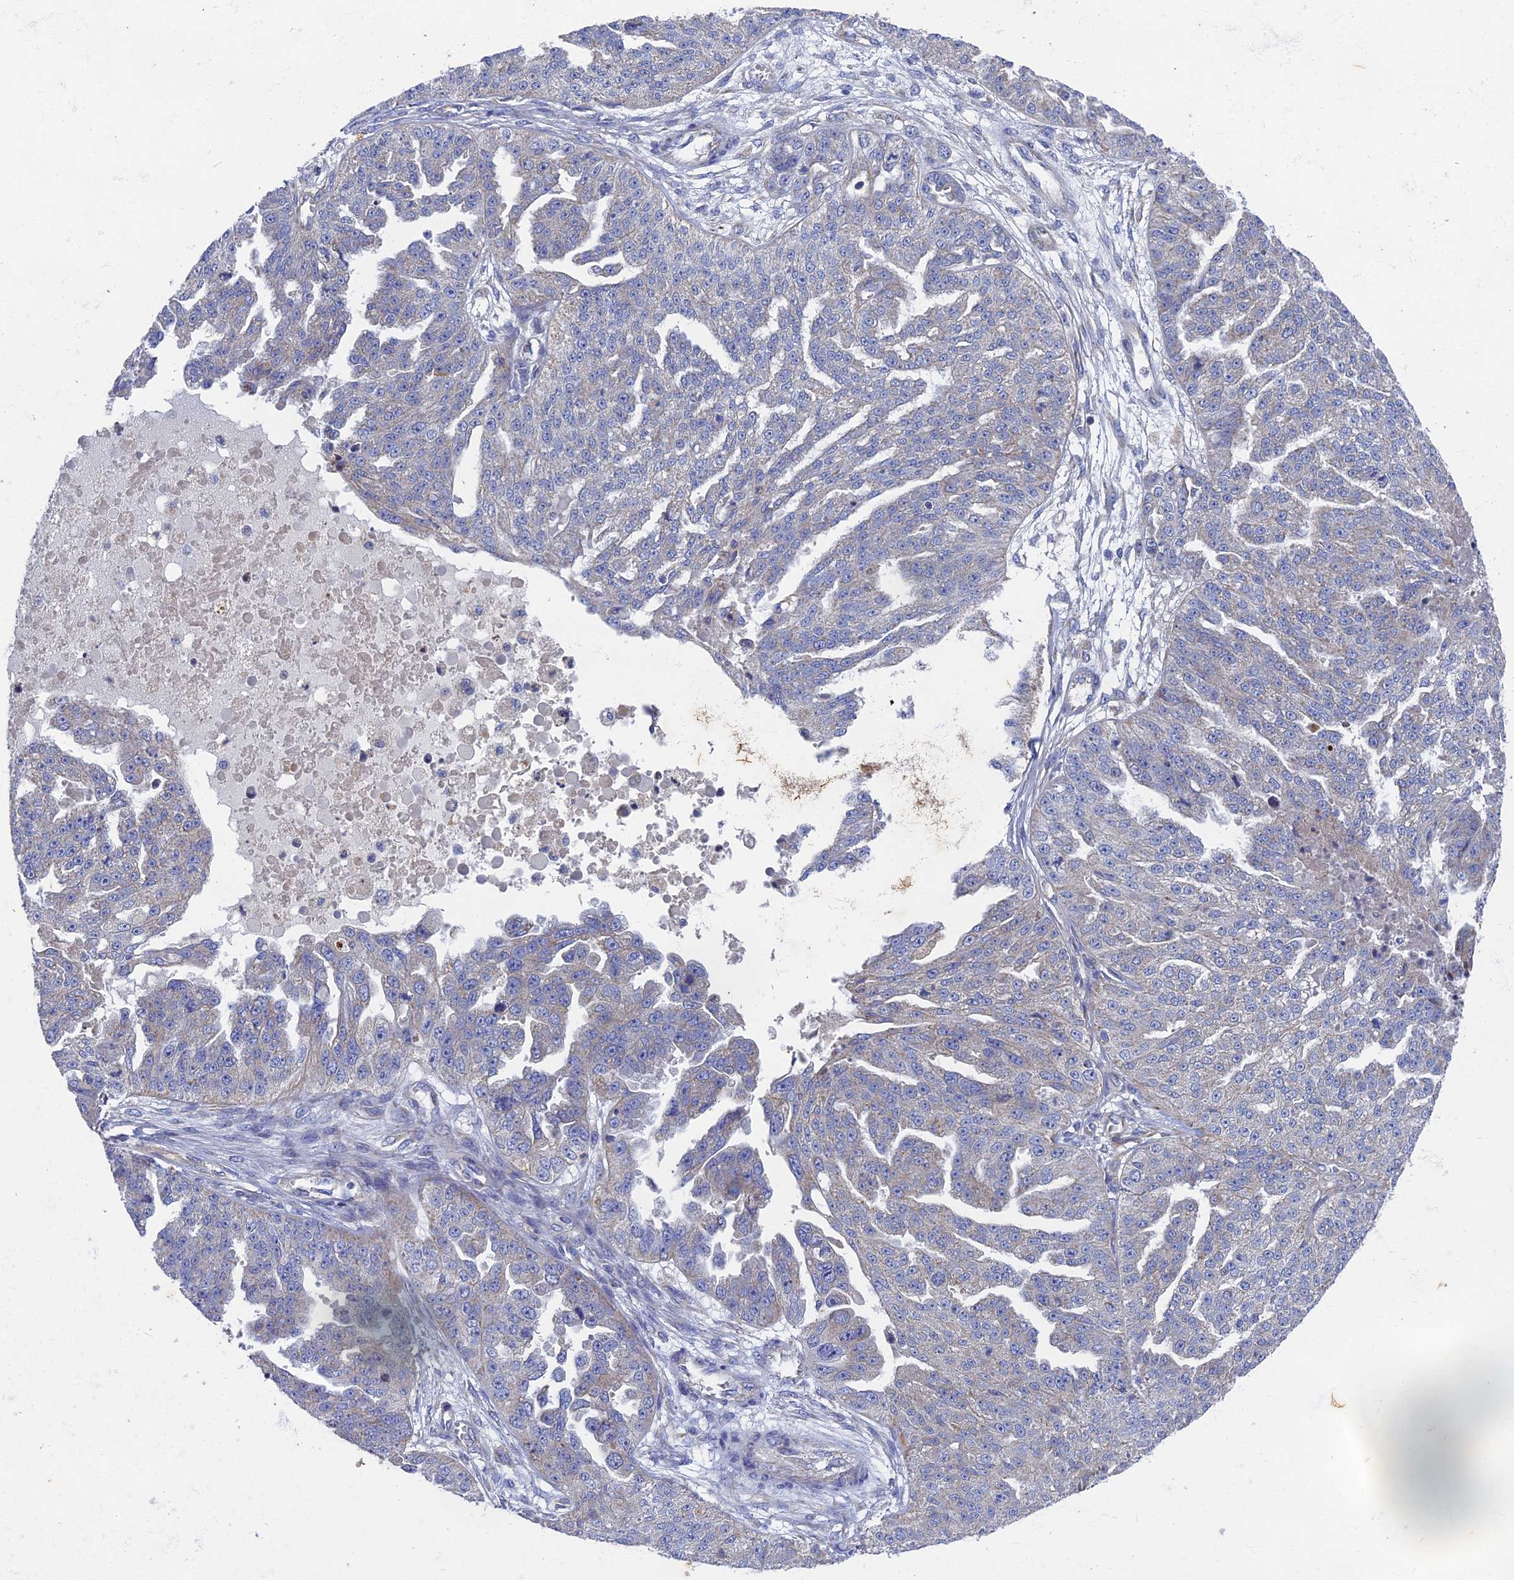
{"staining": {"intensity": "negative", "quantity": "none", "location": "none"}, "tissue": "ovarian cancer", "cell_type": "Tumor cells", "image_type": "cancer", "snomed": [{"axis": "morphology", "description": "Cystadenocarcinoma, serous, NOS"}, {"axis": "topography", "description": "Ovary"}], "caption": "Histopathology image shows no protein positivity in tumor cells of ovarian cancer (serous cystadenocarcinoma) tissue.", "gene": "RNASEK", "patient": {"sex": "female", "age": 58}}